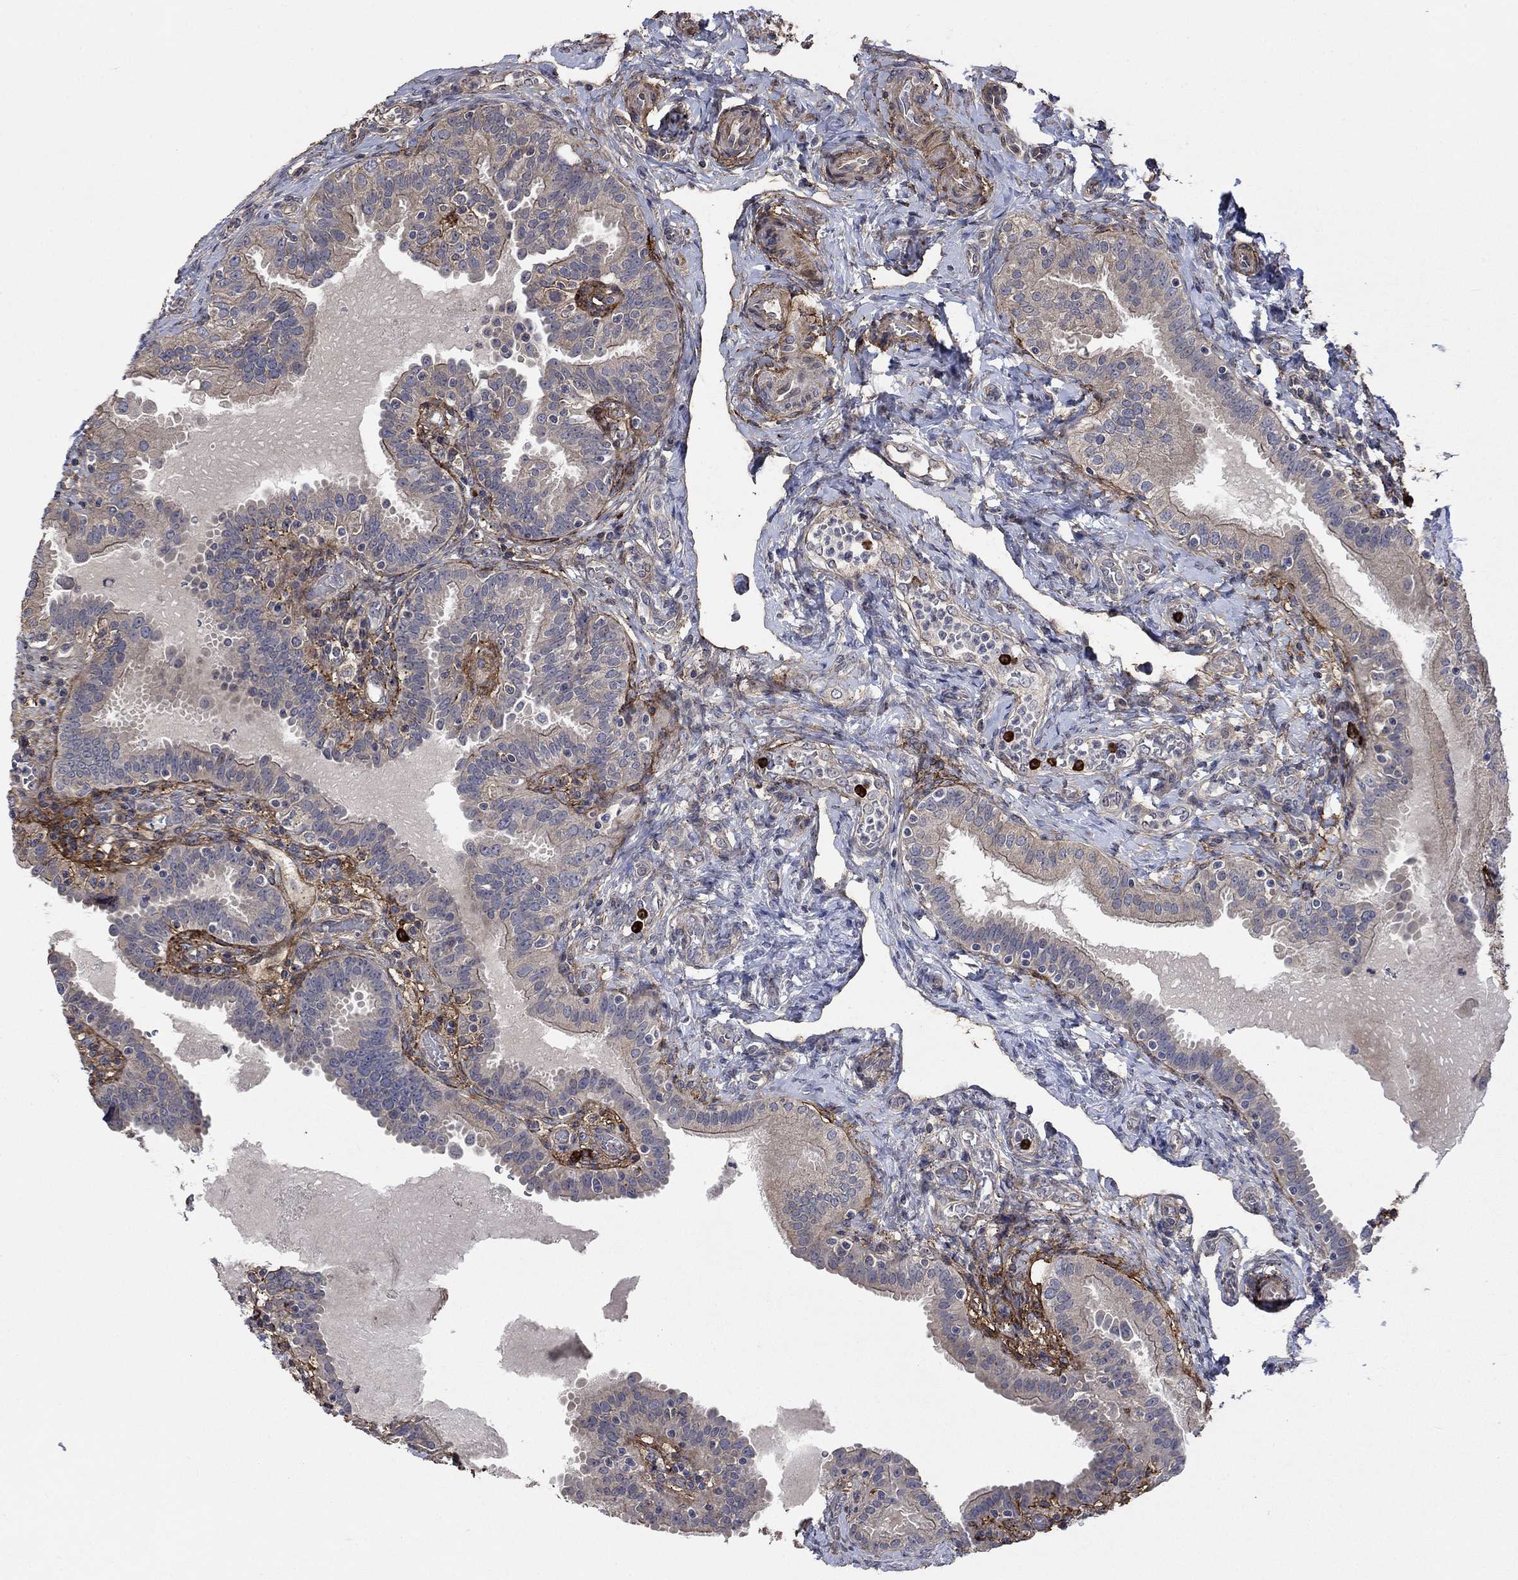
{"staining": {"intensity": "negative", "quantity": "none", "location": "none"}, "tissue": "fallopian tube", "cell_type": "Glandular cells", "image_type": "normal", "snomed": [{"axis": "morphology", "description": "Normal tissue, NOS"}, {"axis": "topography", "description": "Fallopian tube"}, {"axis": "topography", "description": "Ovary"}], "caption": "Fallopian tube stained for a protein using immunohistochemistry reveals no staining glandular cells.", "gene": "VCAN", "patient": {"sex": "female", "age": 41}}